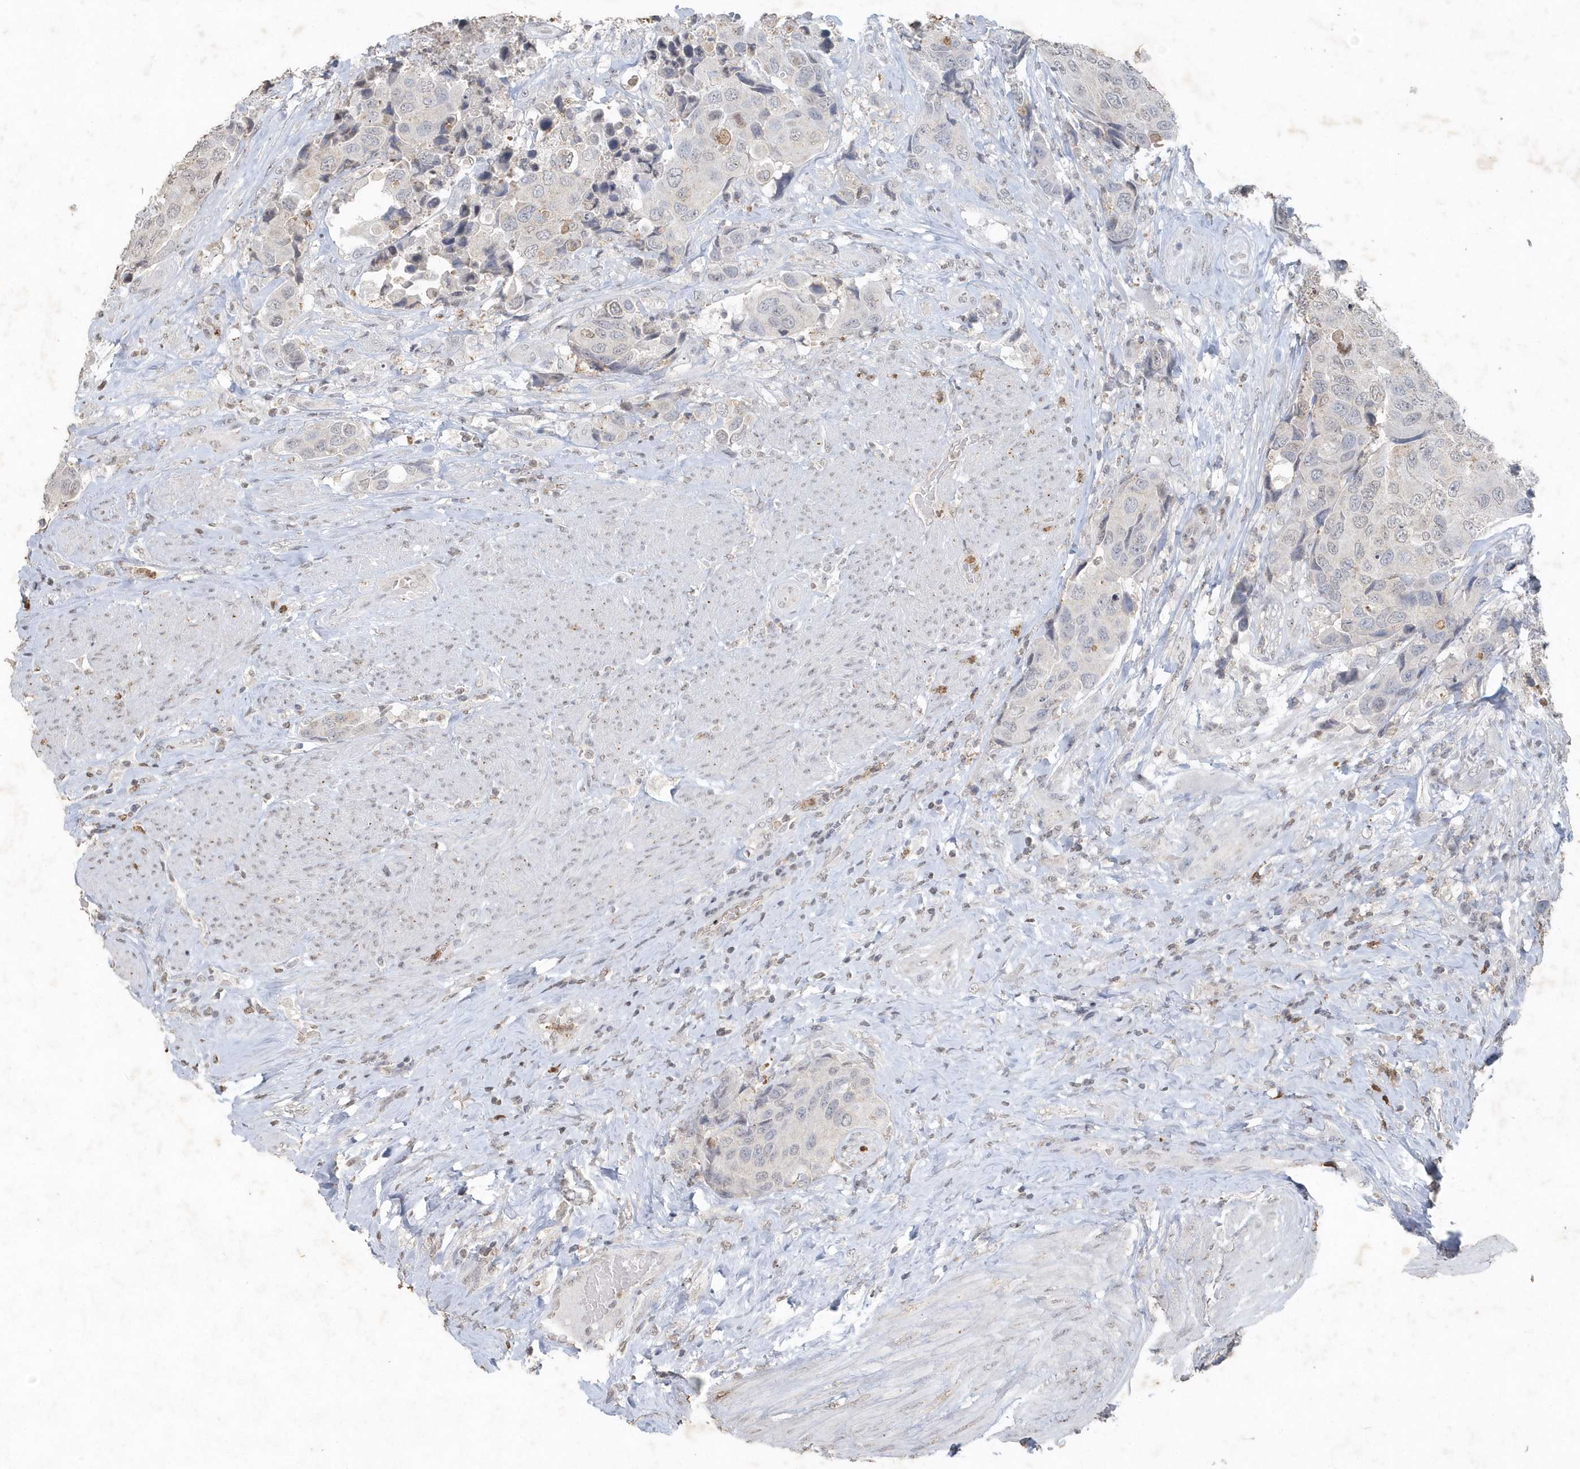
{"staining": {"intensity": "weak", "quantity": "<25%", "location": "cytoplasmic/membranous"}, "tissue": "urothelial cancer", "cell_type": "Tumor cells", "image_type": "cancer", "snomed": [{"axis": "morphology", "description": "Urothelial carcinoma, High grade"}, {"axis": "topography", "description": "Urinary bladder"}], "caption": "IHC micrograph of human high-grade urothelial carcinoma stained for a protein (brown), which exhibits no staining in tumor cells.", "gene": "PDCD1", "patient": {"sex": "male", "age": 74}}